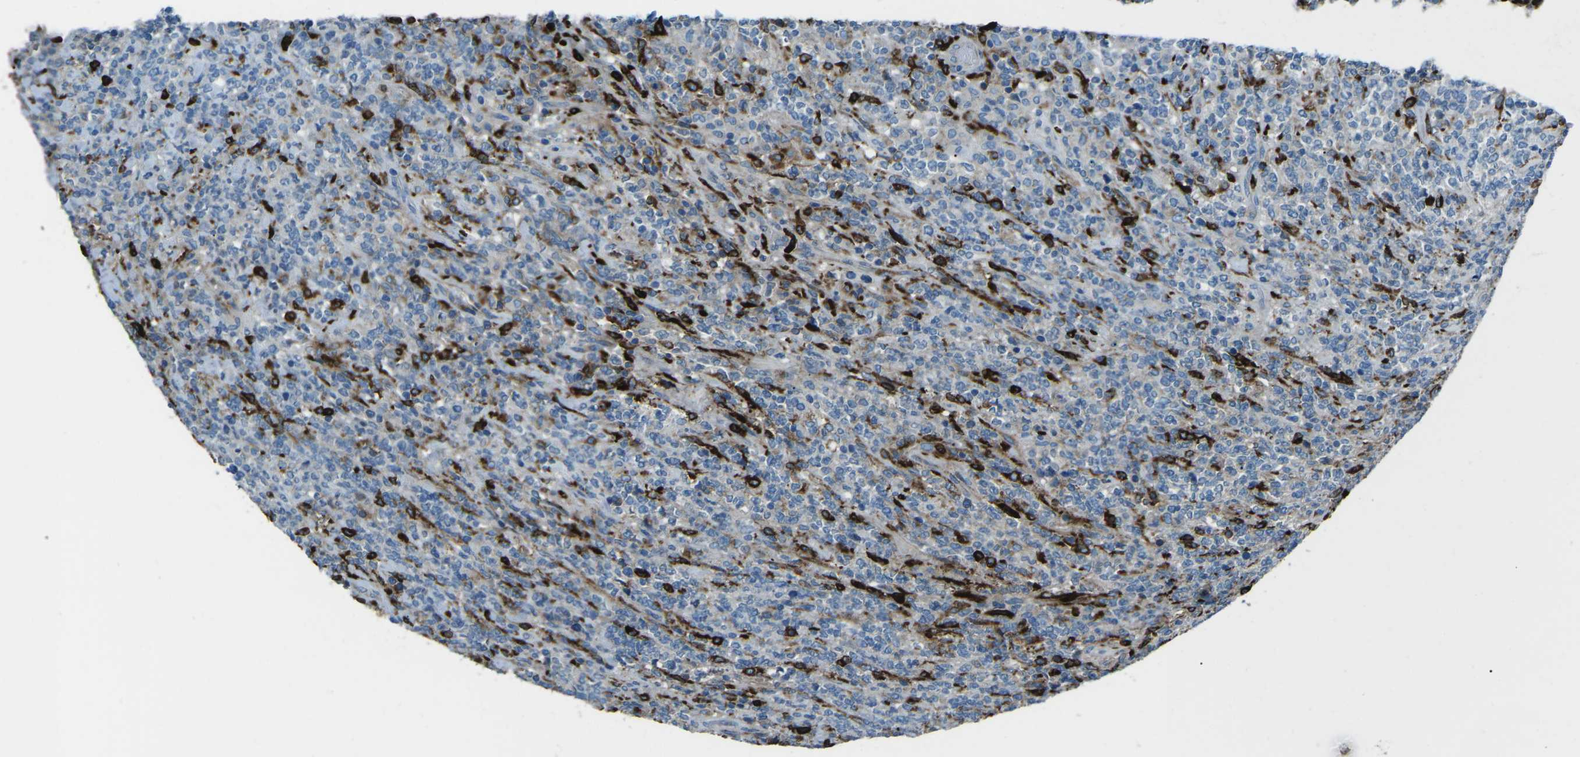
{"staining": {"intensity": "negative", "quantity": "none", "location": "none"}, "tissue": "lymphoma", "cell_type": "Tumor cells", "image_type": "cancer", "snomed": [{"axis": "morphology", "description": "Malignant lymphoma, non-Hodgkin's type, High grade"}, {"axis": "topography", "description": "Soft tissue"}], "caption": "Image shows no significant protein positivity in tumor cells of lymphoma.", "gene": "FCN1", "patient": {"sex": "male", "age": 18}}